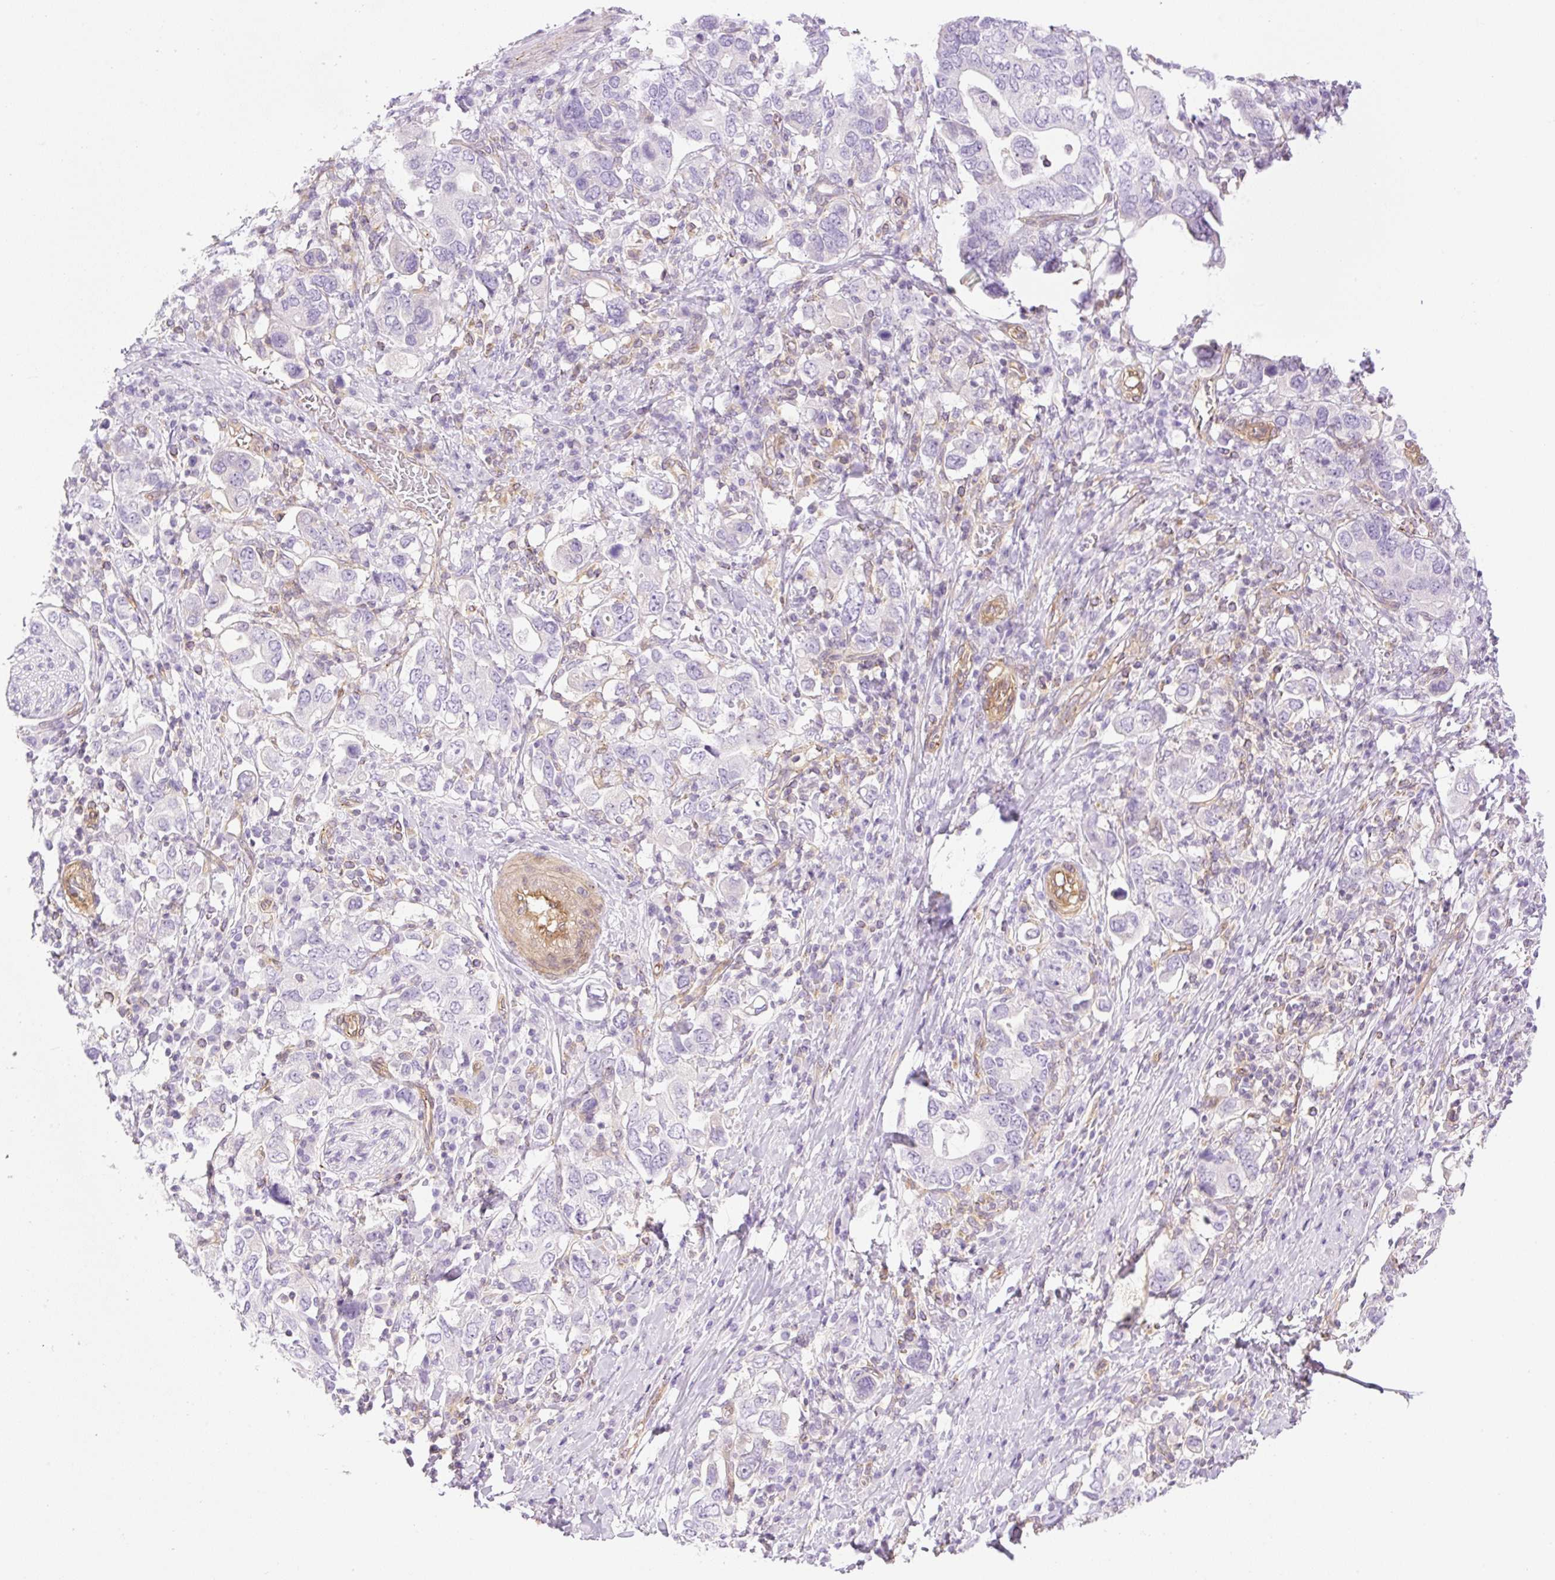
{"staining": {"intensity": "negative", "quantity": "none", "location": "none"}, "tissue": "stomach cancer", "cell_type": "Tumor cells", "image_type": "cancer", "snomed": [{"axis": "morphology", "description": "Adenocarcinoma, NOS"}, {"axis": "topography", "description": "Stomach, upper"}, {"axis": "topography", "description": "Stomach"}], "caption": "Tumor cells are negative for brown protein staining in stomach cancer. (DAB IHC, high magnification).", "gene": "EHD3", "patient": {"sex": "male", "age": 62}}